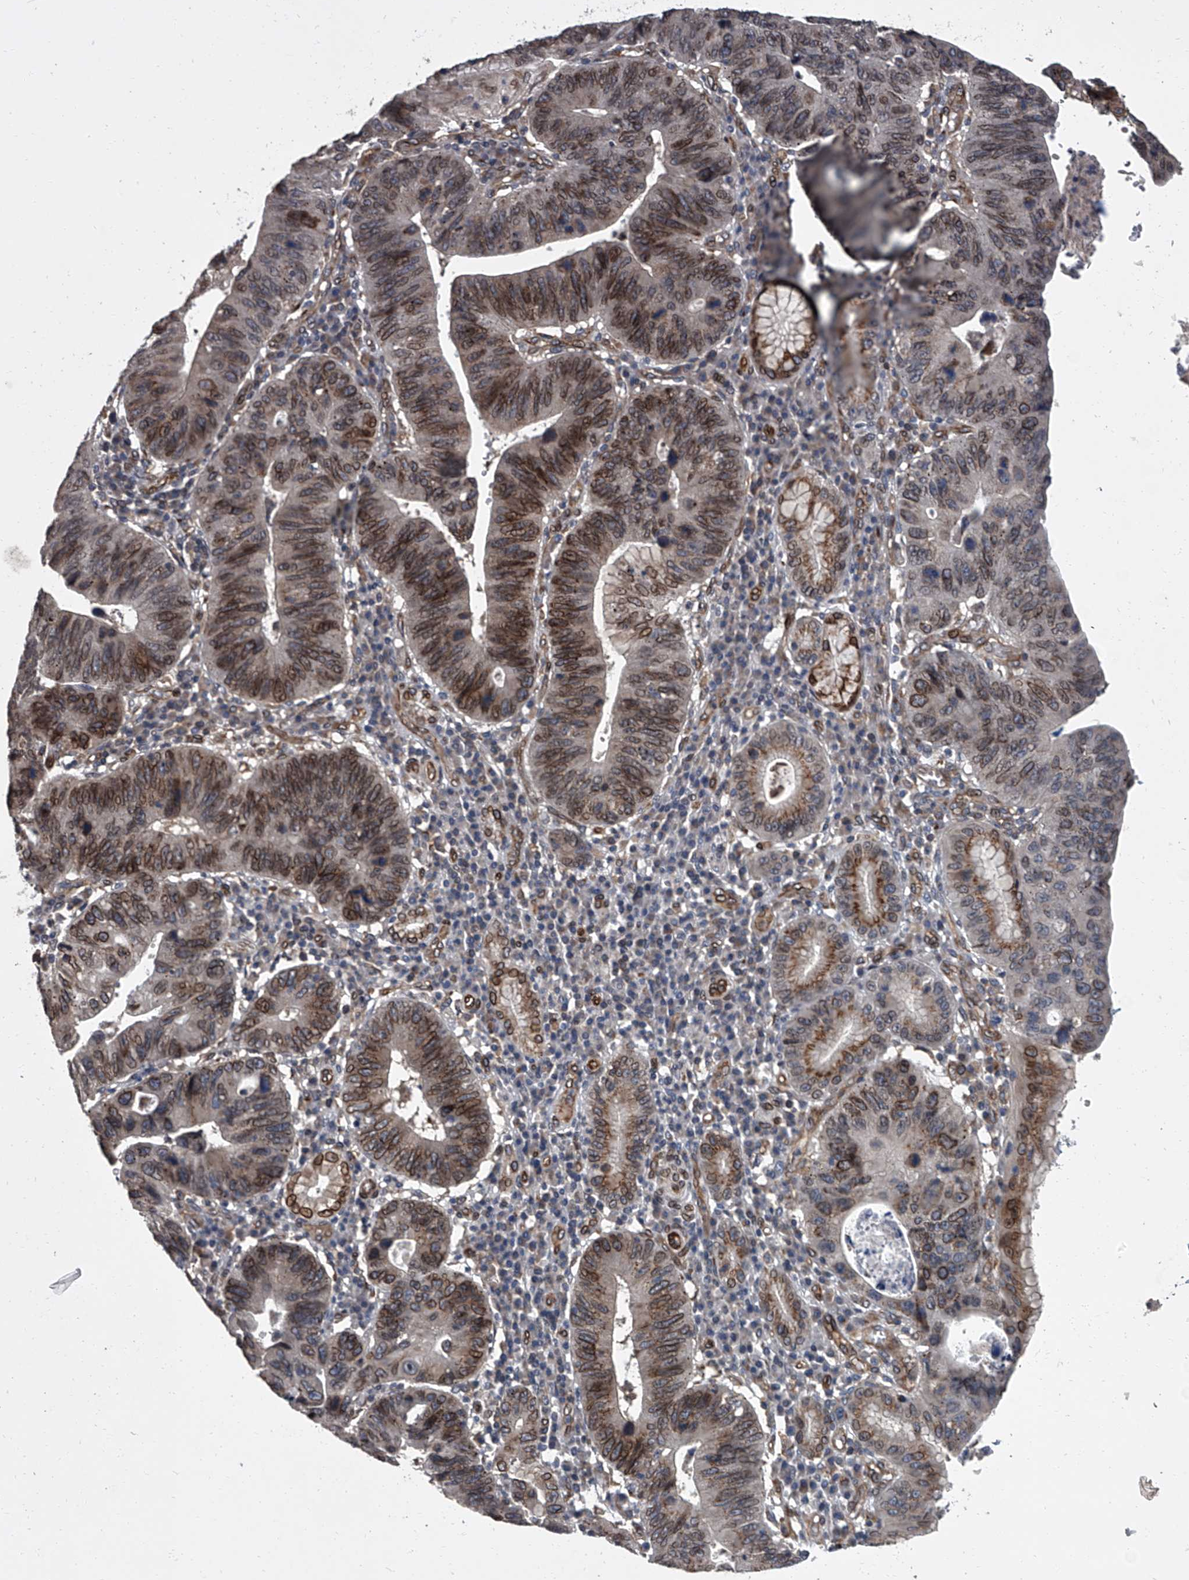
{"staining": {"intensity": "moderate", "quantity": ">75%", "location": "cytoplasmic/membranous,nuclear"}, "tissue": "stomach cancer", "cell_type": "Tumor cells", "image_type": "cancer", "snomed": [{"axis": "morphology", "description": "Adenocarcinoma, NOS"}, {"axis": "topography", "description": "Stomach"}], "caption": "The photomicrograph displays a brown stain indicating the presence of a protein in the cytoplasmic/membranous and nuclear of tumor cells in stomach adenocarcinoma. Ihc stains the protein in brown and the nuclei are stained blue.", "gene": "LRRC8C", "patient": {"sex": "male", "age": 59}}